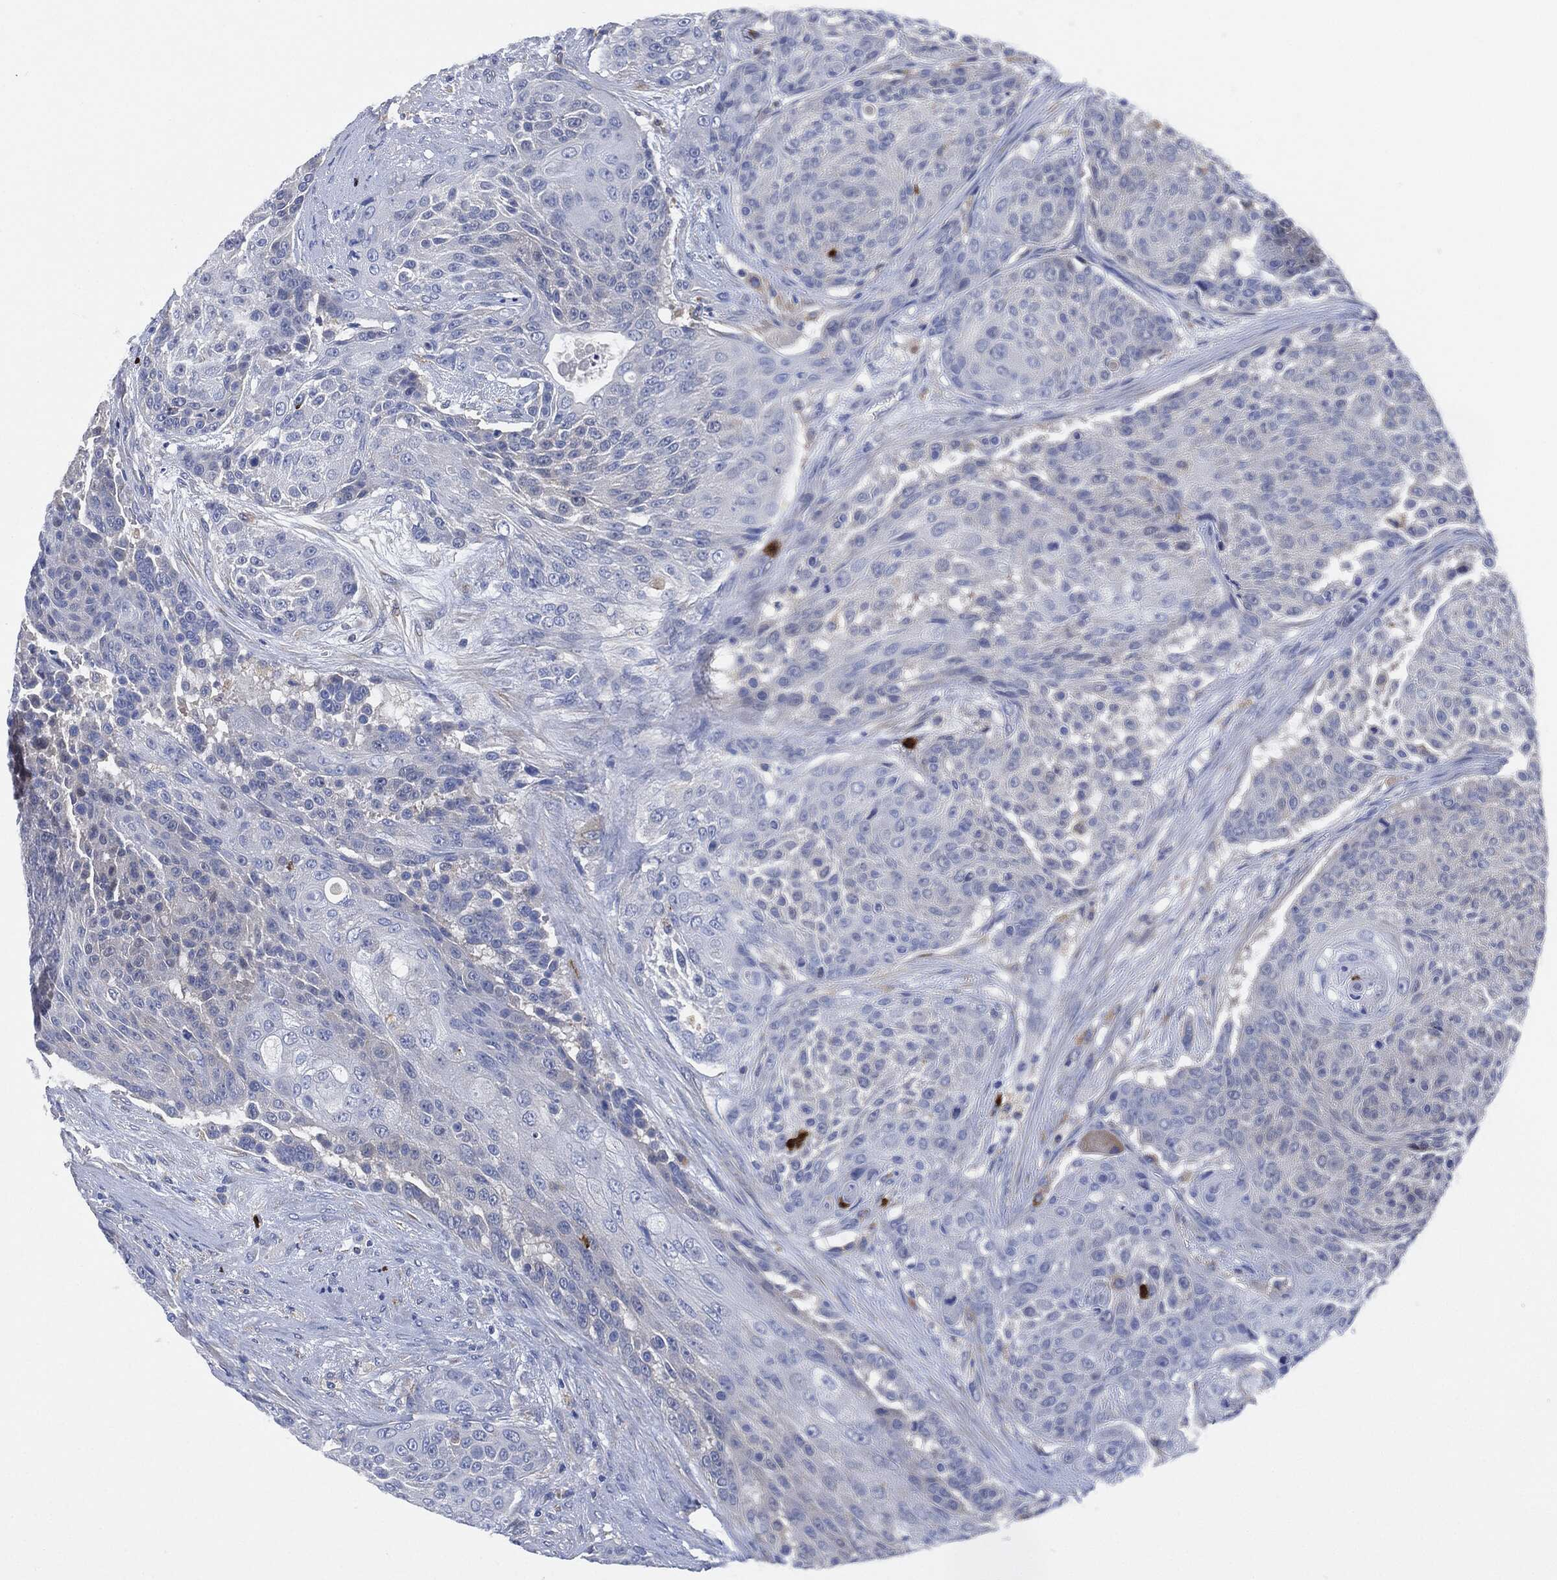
{"staining": {"intensity": "negative", "quantity": "none", "location": "none"}, "tissue": "urothelial cancer", "cell_type": "Tumor cells", "image_type": "cancer", "snomed": [{"axis": "morphology", "description": "Urothelial carcinoma, High grade"}, {"axis": "topography", "description": "Urinary bladder"}], "caption": "Micrograph shows no protein positivity in tumor cells of high-grade urothelial carcinoma tissue.", "gene": "VSIG4", "patient": {"sex": "female", "age": 63}}